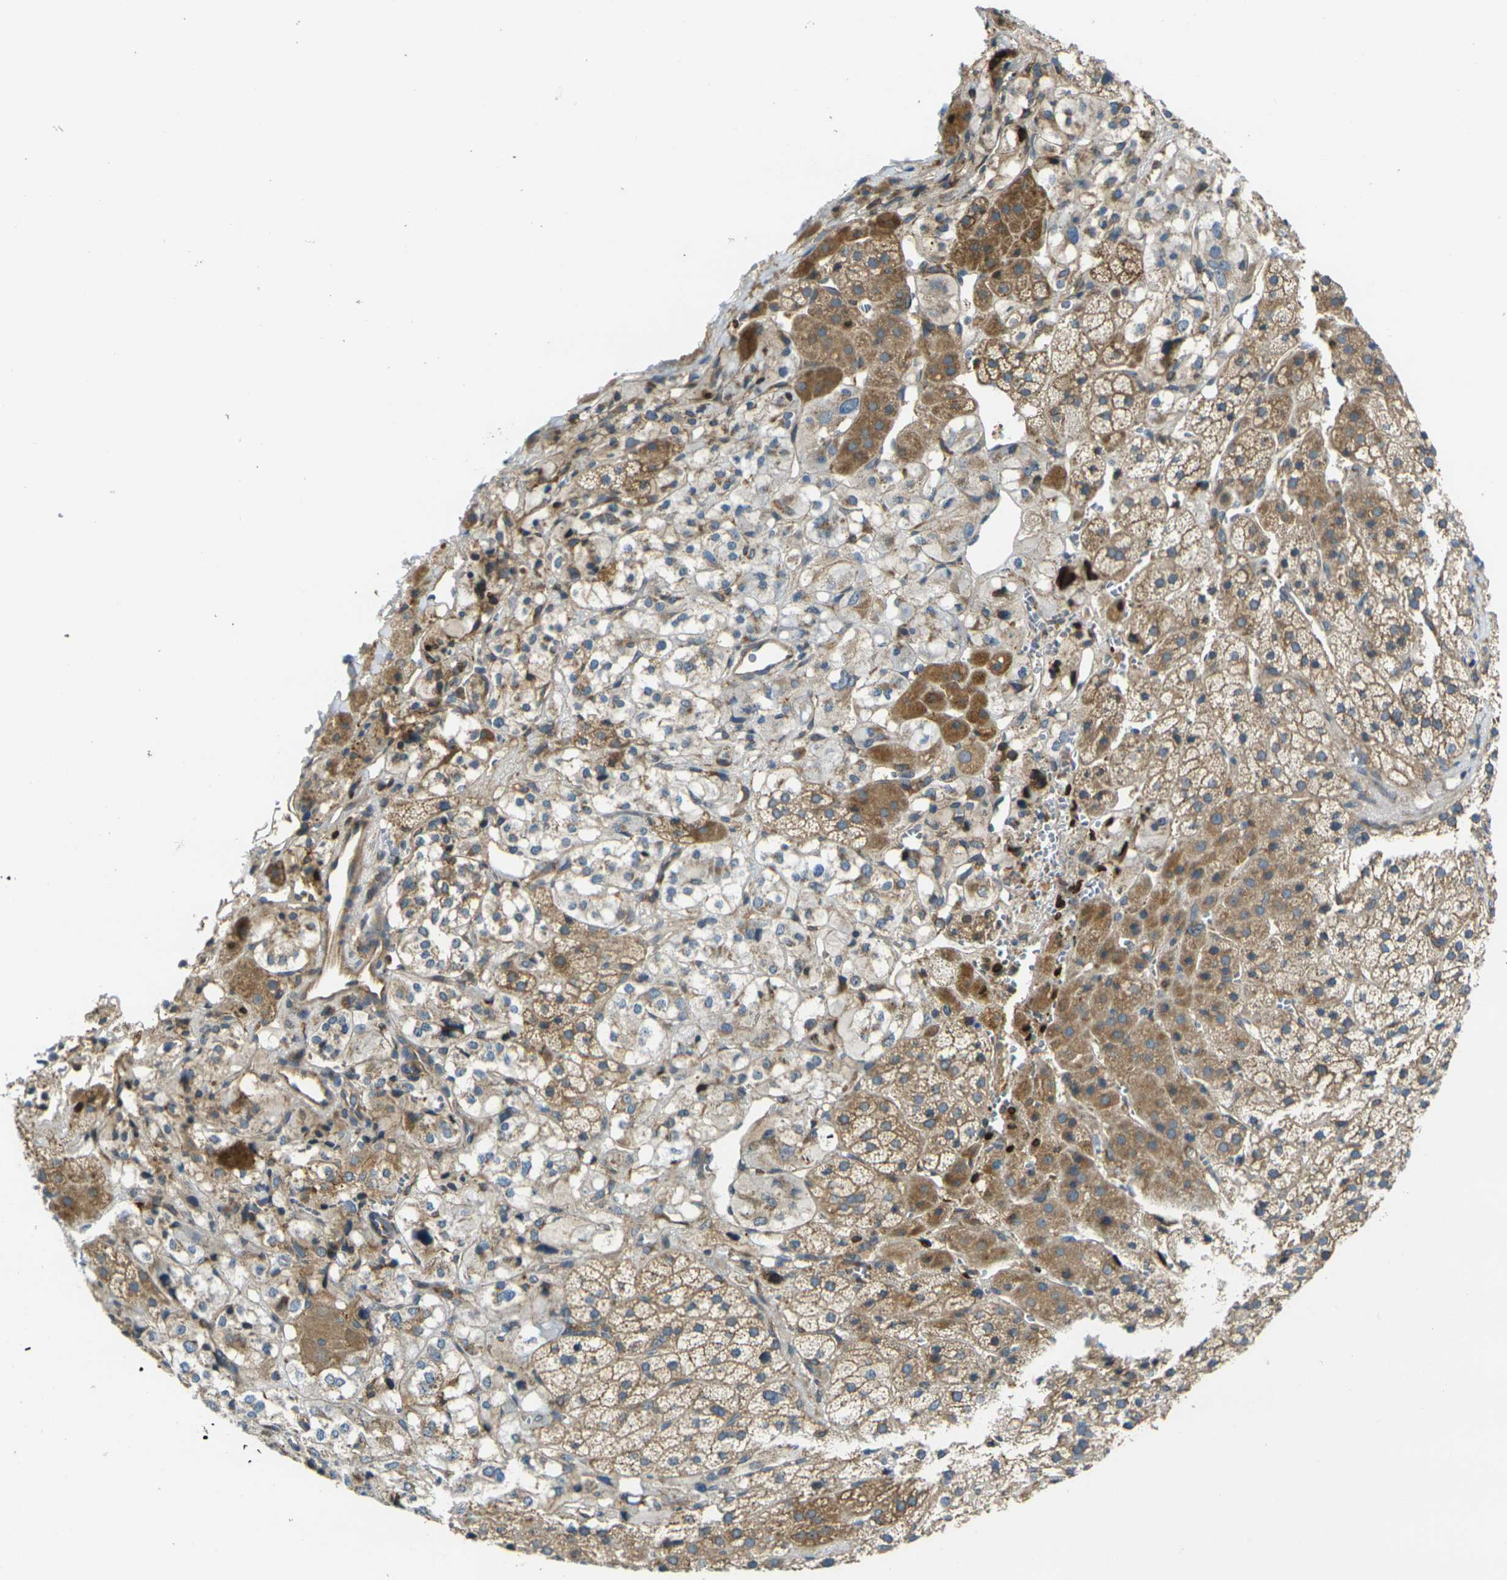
{"staining": {"intensity": "moderate", "quantity": ">75%", "location": "cytoplasmic/membranous"}, "tissue": "adrenal gland", "cell_type": "Glandular cells", "image_type": "normal", "snomed": [{"axis": "morphology", "description": "Normal tissue, NOS"}, {"axis": "topography", "description": "Adrenal gland"}], "caption": "Immunohistochemical staining of benign adrenal gland demonstrates moderate cytoplasmic/membranous protein staining in approximately >75% of glandular cells.", "gene": "FZD1", "patient": {"sex": "male", "age": 56}}